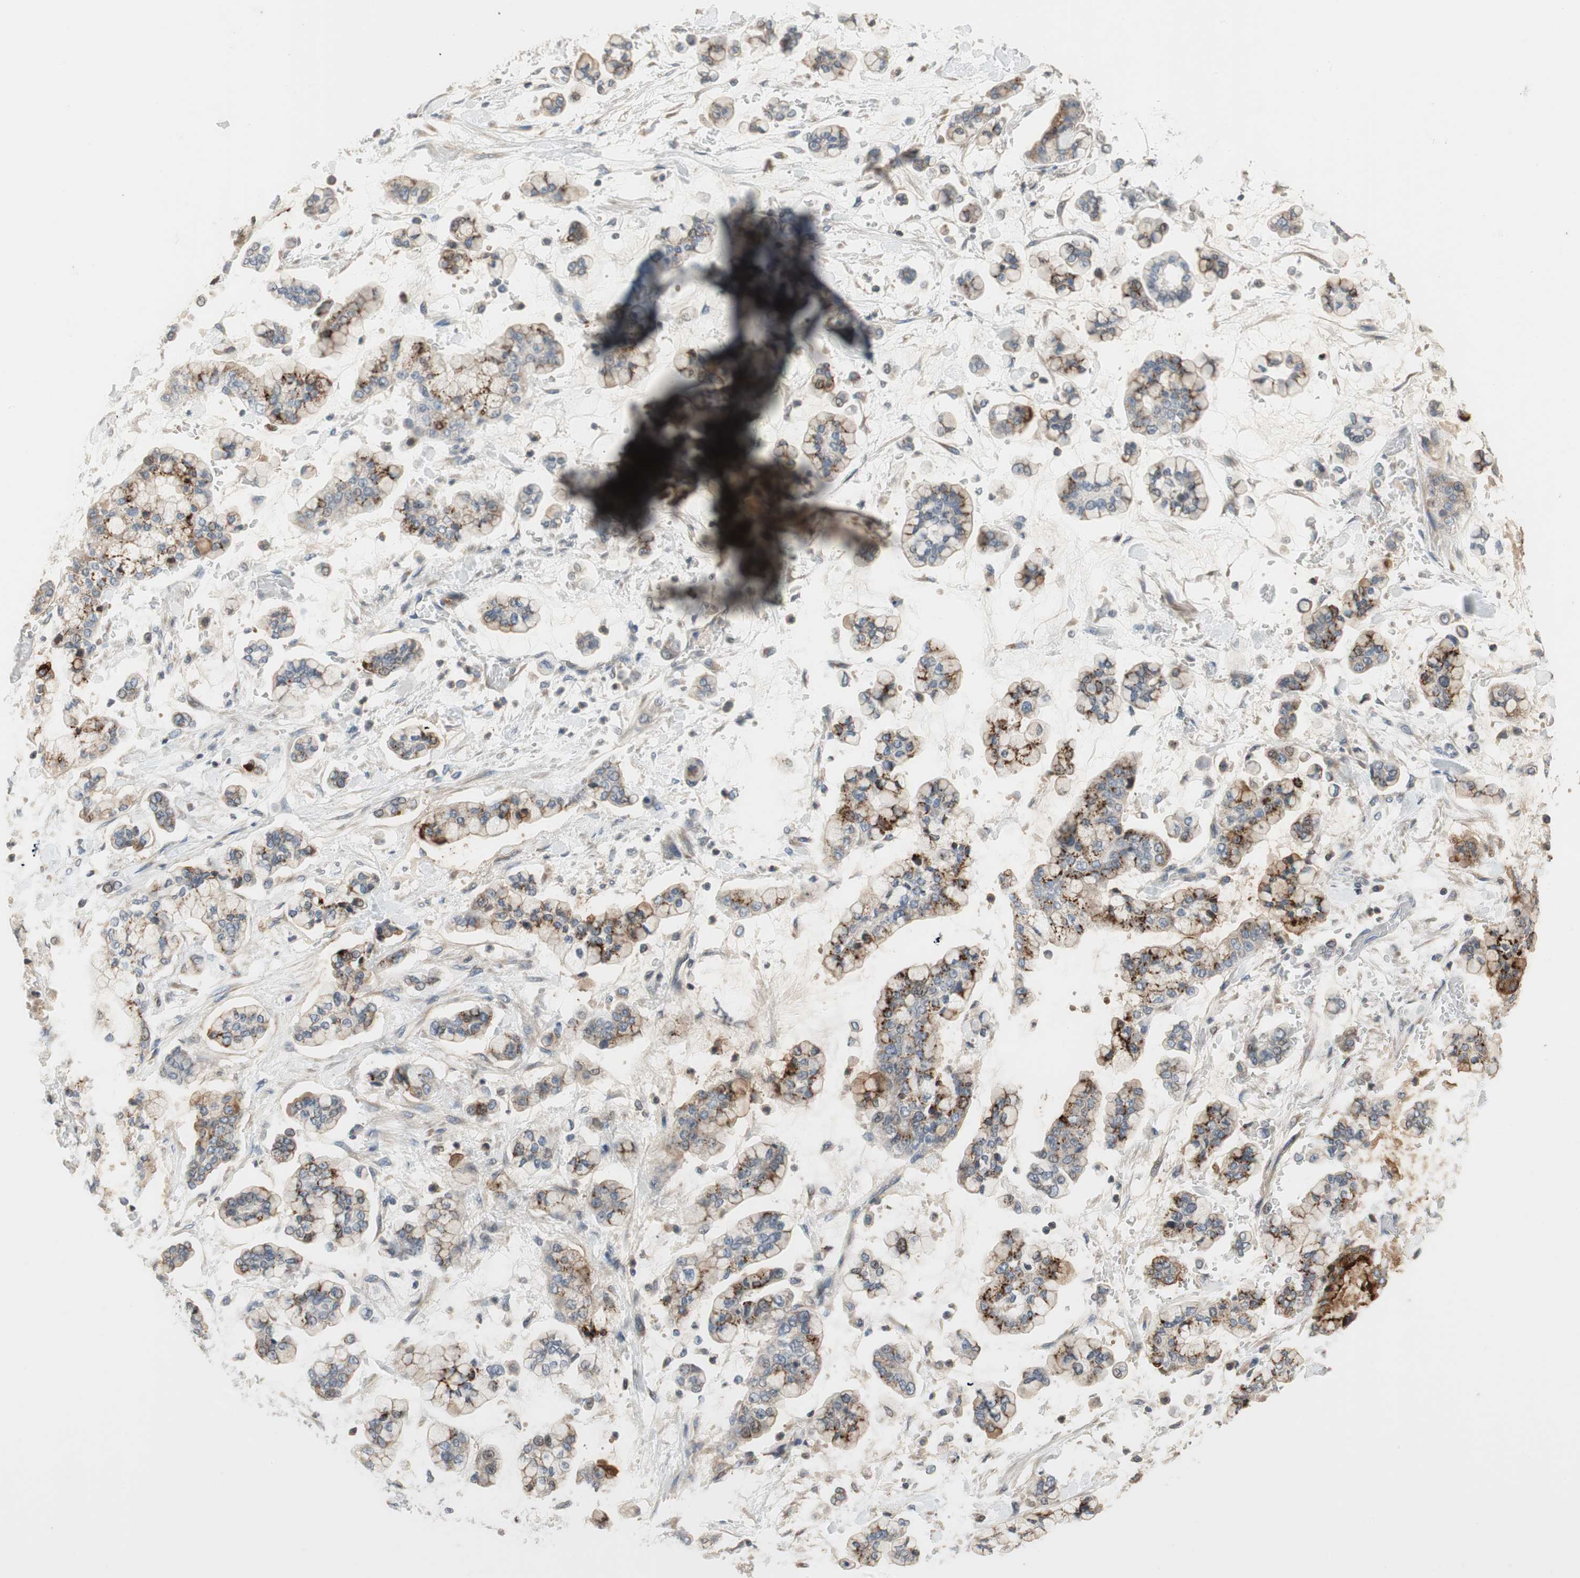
{"staining": {"intensity": "moderate", "quantity": "25%-75%", "location": "cytoplasmic/membranous"}, "tissue": "stomach cancer", "cell_type": "Tumor cells", "image_type": "cancer", "snomed": [{"axis": "morphology", "description": "Normal tissue, NOS"}, {"axis": "morphology", "description": "Adenocarcinoma, NOS"}, {"axis": "topography", "description": "Stomach, upper"}, {"axis": "topography", "description": "Stomach"}], "caption": "About 25%-75% of tumor cells in human stomach cancer demonstrate moderate cytoplasmic/membranous protein expression as visualized by brown immunohistochemical staining.", "gene": "ALPL", "patient": {"sex": "male", "age": 76}}